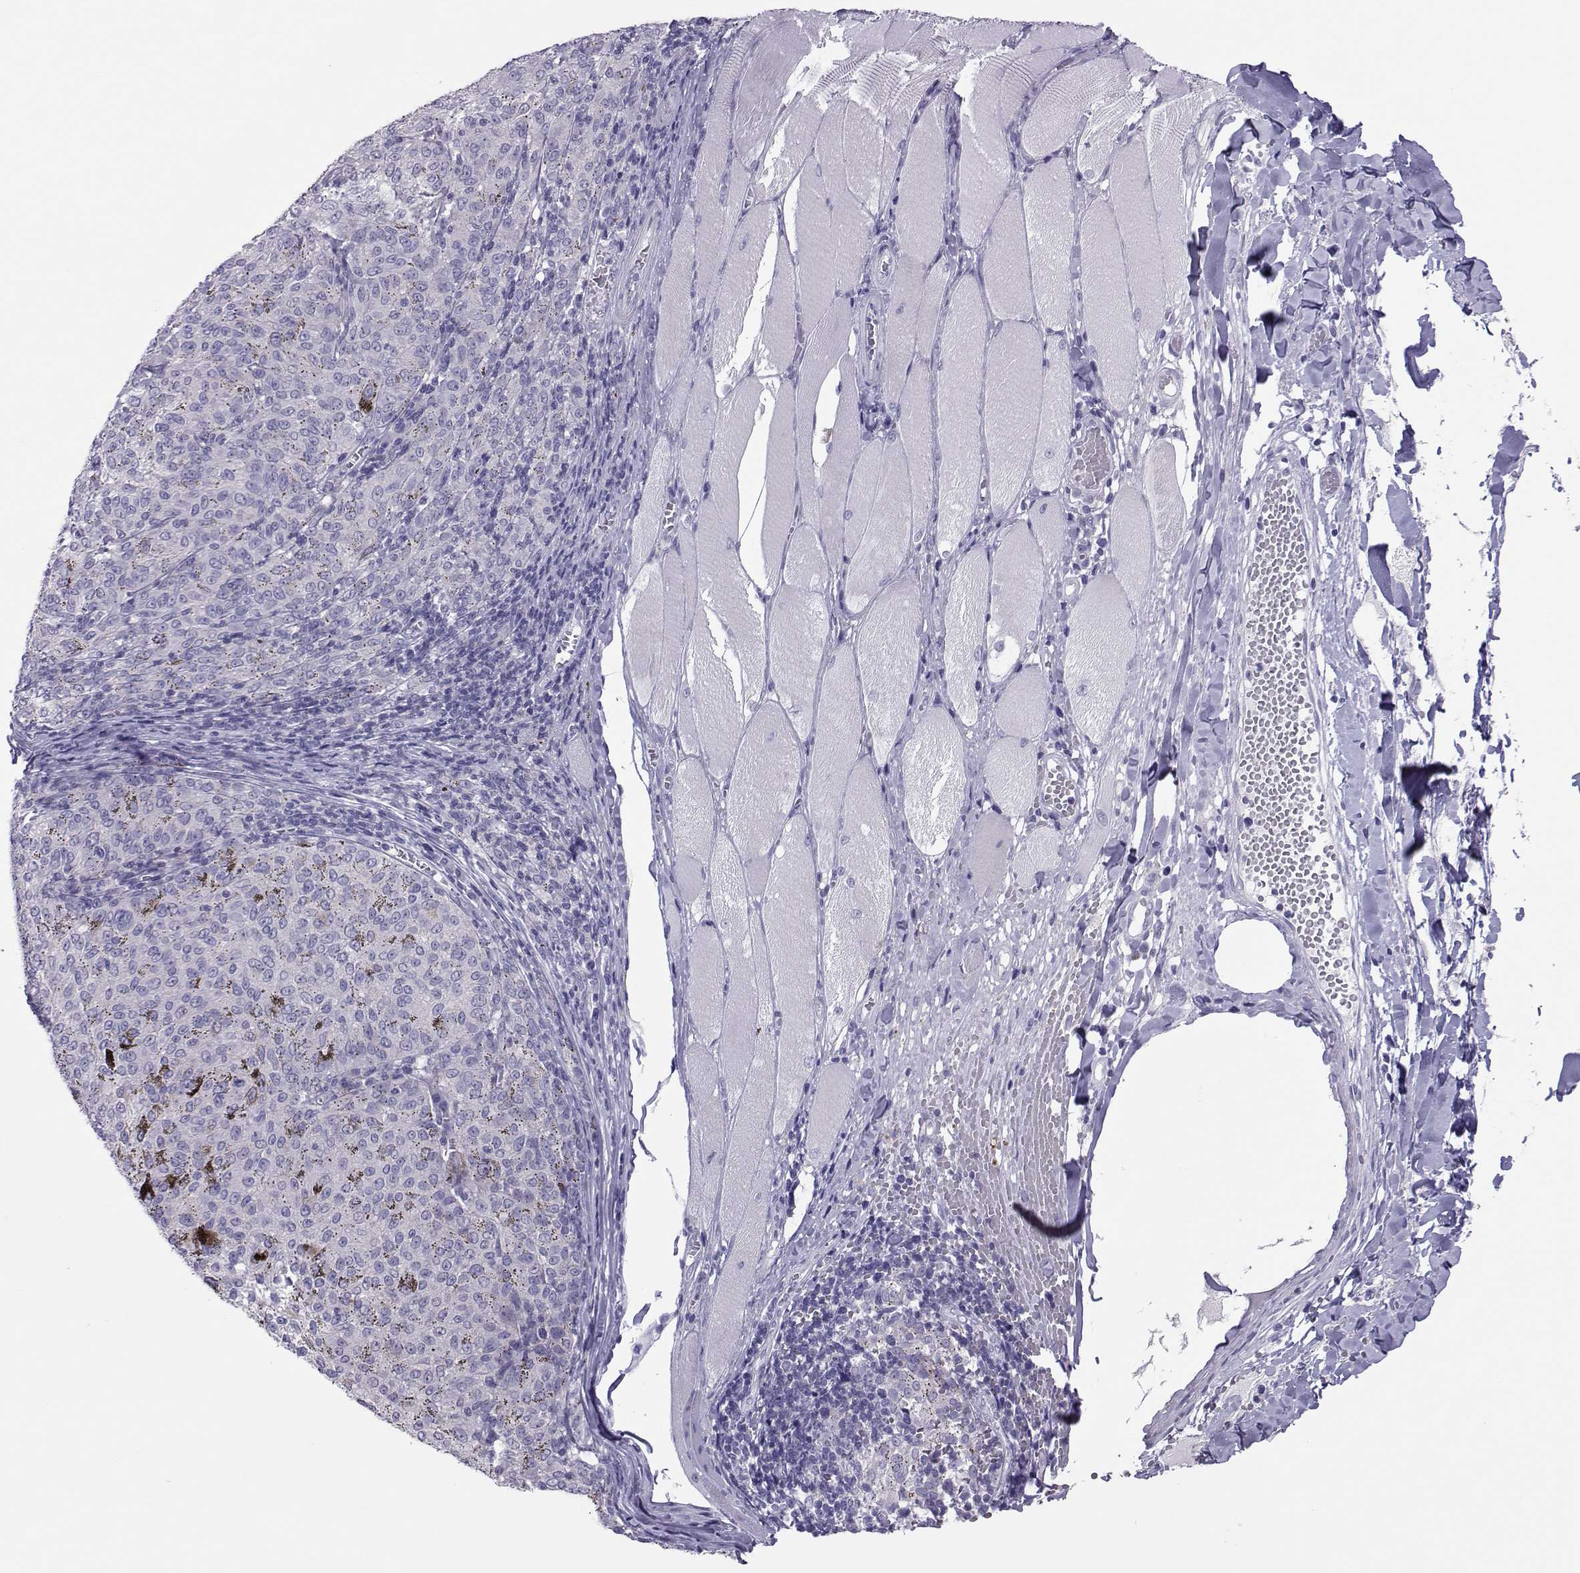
{"staining": {"intensity": "negative", "quantity": "none", "location": "none"}, "tissue": "melanoma", "cell_type": "Tumor cells", "image_type": "cancer", "snomed": [{"axis": "morphology", "description": "Malignant melanoma, NOS"}, {"axis": "topography", "description": "Skin"}], "caption": "An immunohistochemistry (IHC) photomicrograph of malignant melanoma is shown. There is no staining in tumor cells of malignant melanoma.", "gene": "TRPM7", "patient": {"sex": "female", "age": 72}}